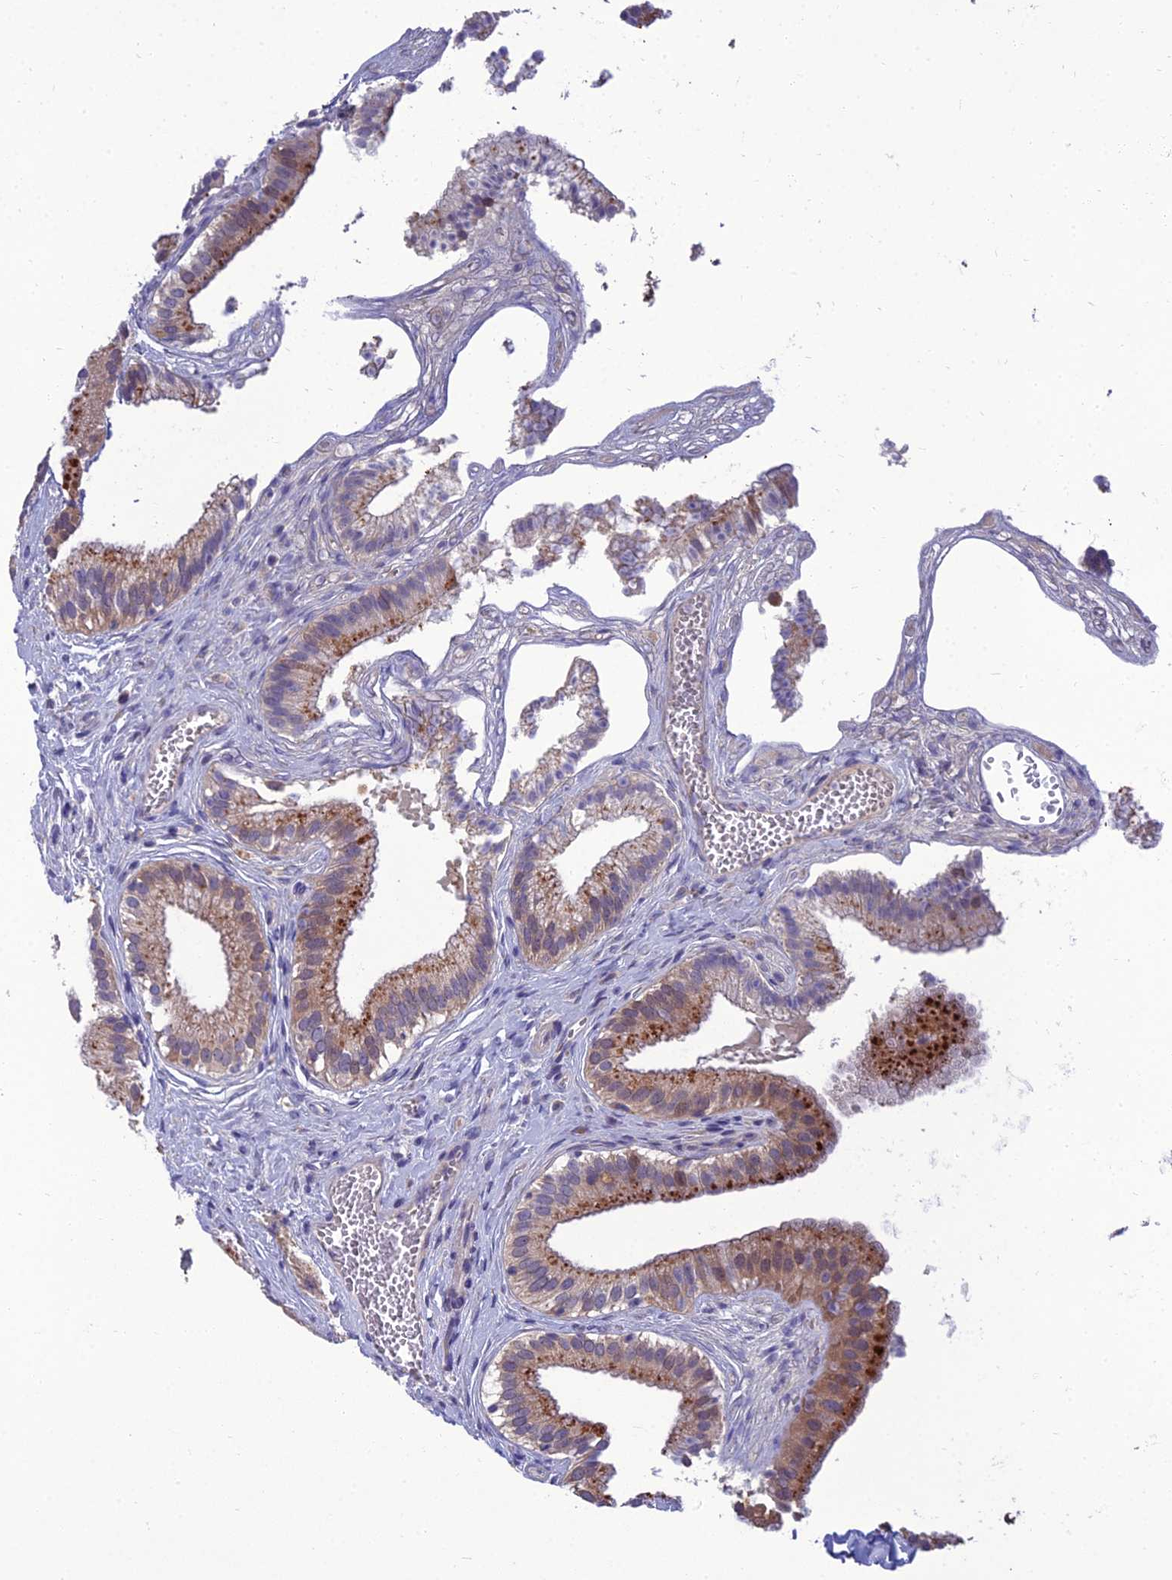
{"staining": {"intensity": "strong", "quantity": "25%-75%", "location": "cytoplasmic/membranous"}, "tissue": "gallbladder", "cell_type": "Glandular cells", "image_type": "normal", "snomed": [{"axis": "morphology", "description": "Normal tissue, NOS"}, {"axis": "topography", "description": "Gallbladder"}], "caption": "IHC micrograph of normal gallbladder stained for a protein (brown), which demonstrates high levels of strong cytoplasmic/membranous expression in about 25%-75% of glandular cells.", "gene": "UMAD1", "patient": {"sex": "female", "age": 54}}